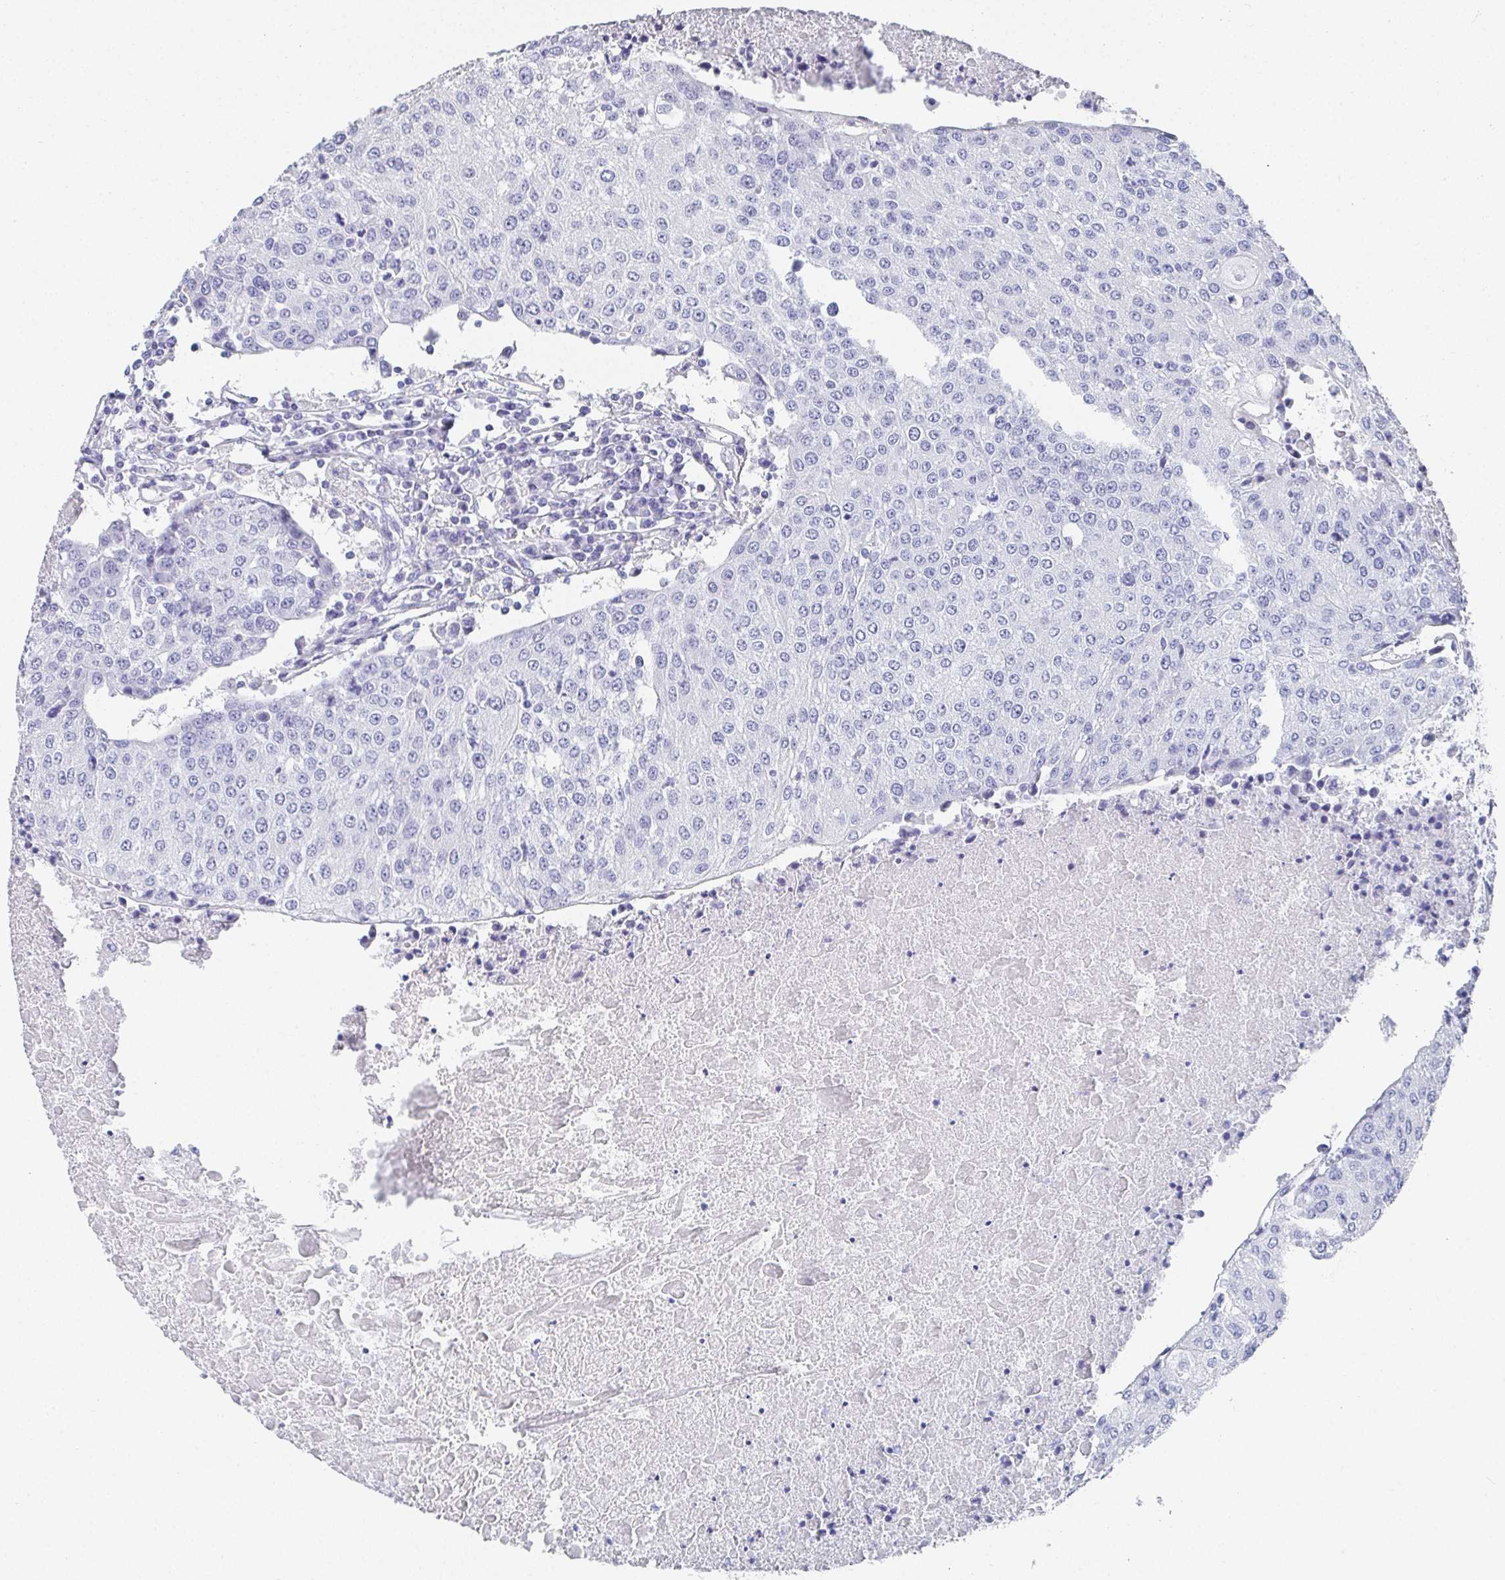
{"staining": {"intensity": "negative", "quantity": "none", "location": "none"}, "tissue": "urothelial cancer", "cell_type": "Tumor cells", "image_type": "cancer", "snomed": [{"axis": "morphology", "description": "Urothelial carcinoma, High grade"}, {"axis": "topography", "description": "Urinary bladder"}], "caption": "DAB (3,3'-diaminobenzidine) immunohistochemical staining of urothelial cancer shows no significant expression in tumor cells.", "gene": "GRIA1", "patient": {"sex": "female", "age": 85}}